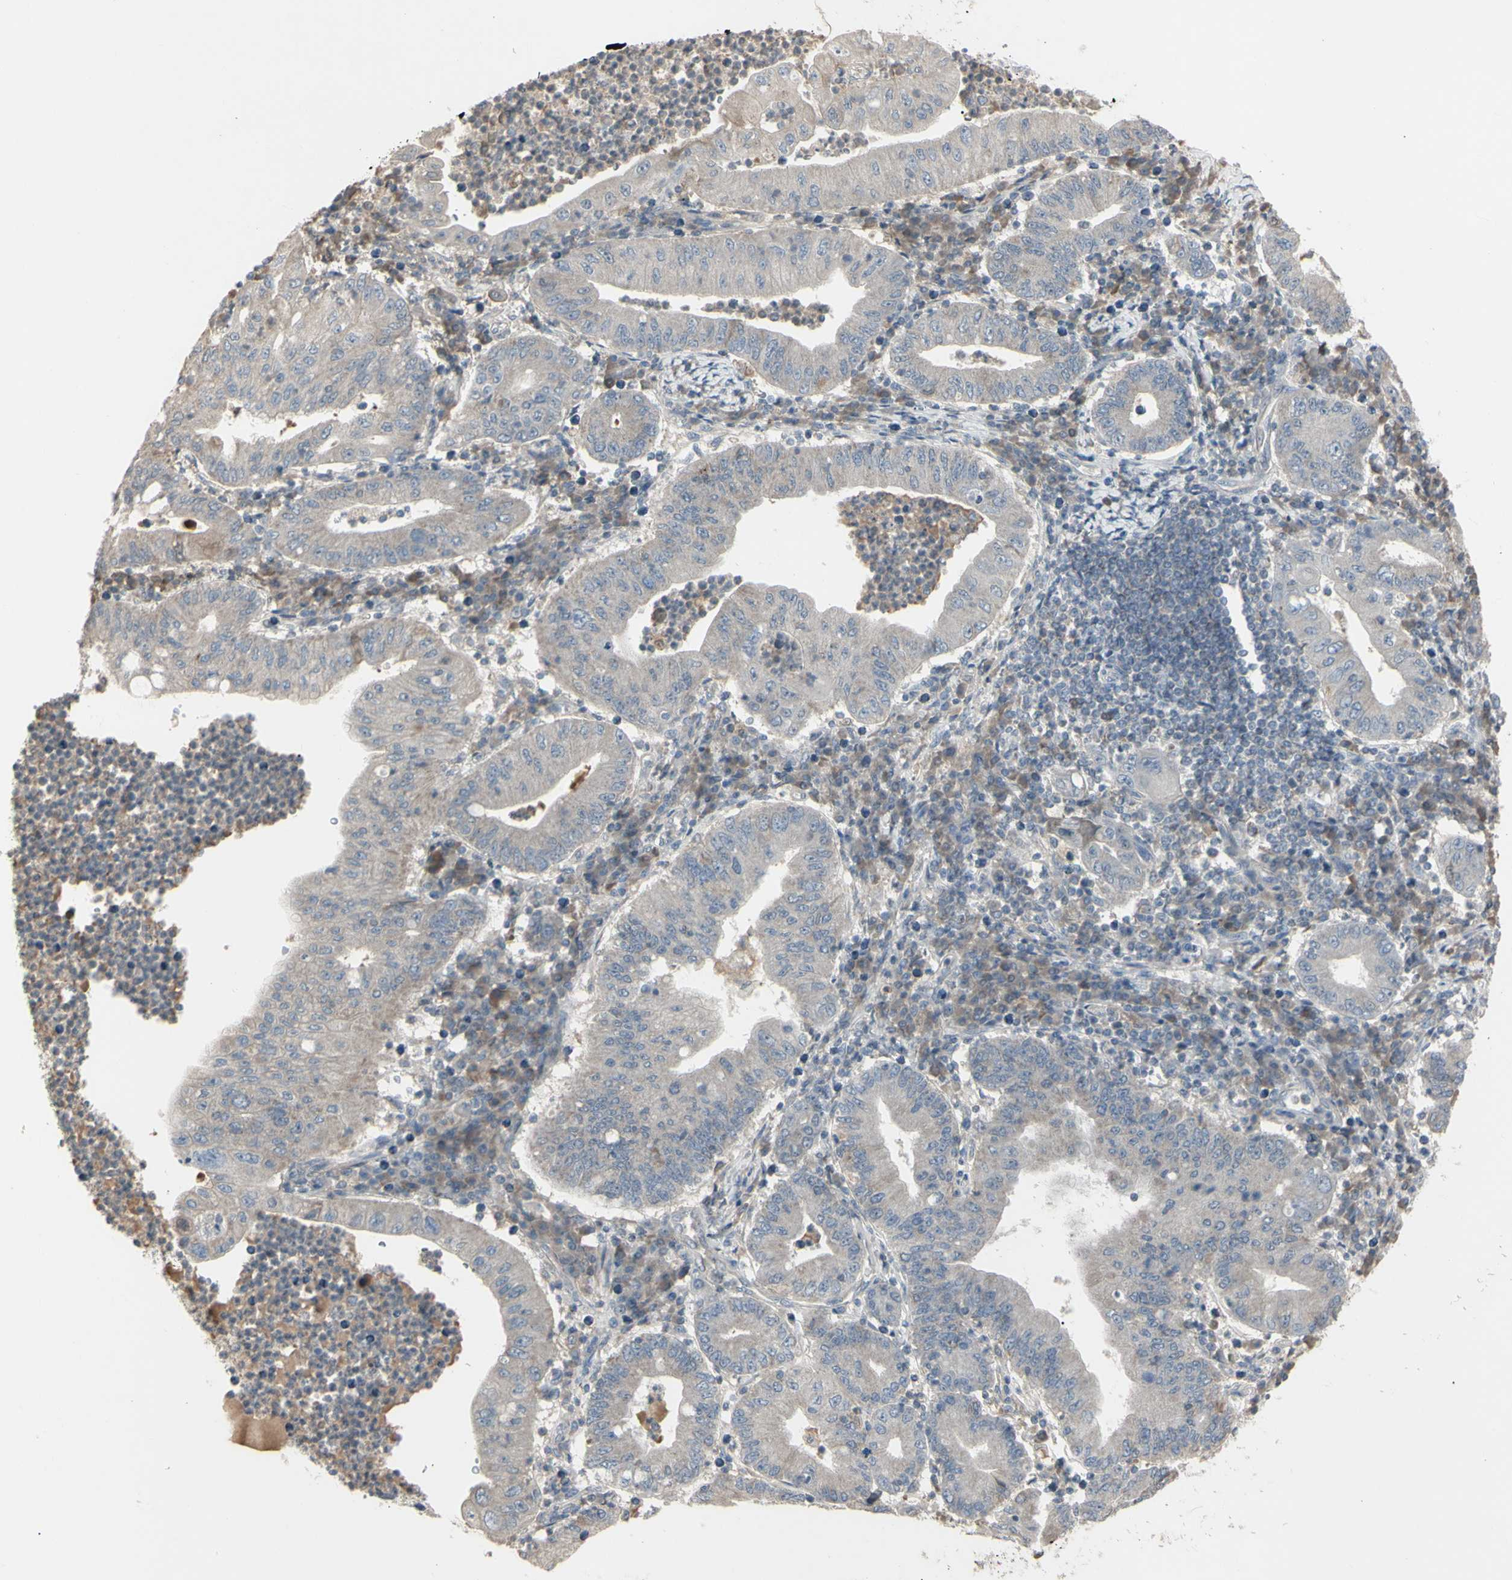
{"staining": {"intensity": "weak", "quantity": ">75%", "location": "cytoplasmic/membranous"}, "tissue": "stomach cancer", "cell_type": "Tumor cells", "image_type": "cancer", "snomed": [{"axis": "morphology", "description": "Normal tissue, NOS"}, {"axis": "morphology", "description": "Adenocarcinoma, NOS"}, {"axis": "topography", "description": "Esophagus"}, {"axis": "topography", "description": "Stomach, upper"}, {"axis": "topography", "description": "Peripheral nerve tissue"}], "caption": "Protein staining exhibits weak cytoplasmic/membranous expression in approximately >75% of tumor cells in stomach adenocarcinoma.", "gene": "PIAS4", "patient": {"sex": "male", "age": 62}}